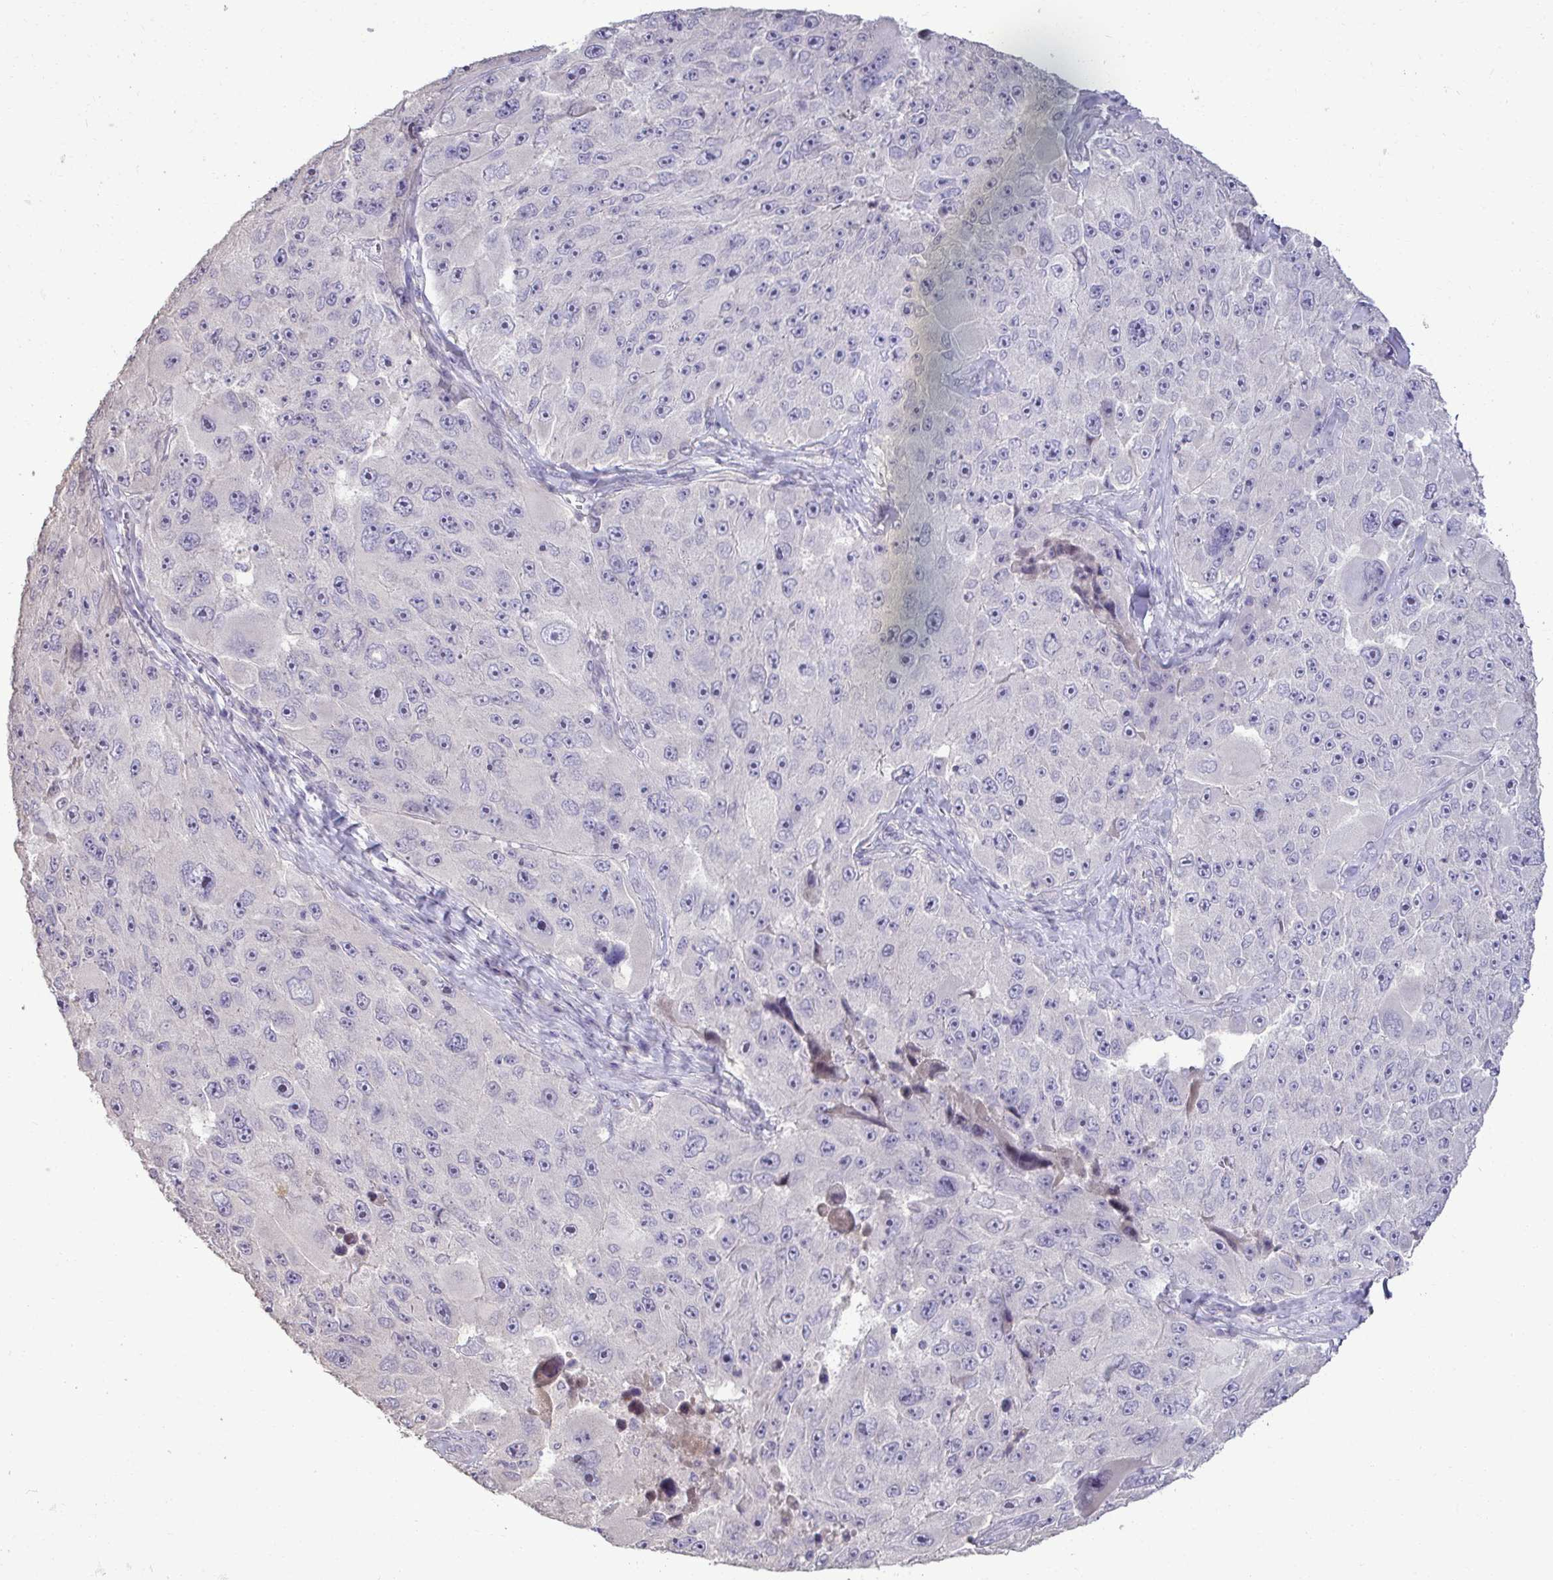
{"staining": {"intensity": "negative", "quantity": "none", "location": "none"}, "tissue": "melanoma", "cell_type": "Tumor cells", "image_type": "cancer", "snomed": [{"axis": "morphology", "description": "Malignant melanoma, Metastatic site"}, {"axis": "topography", "description": "Lymph node"}], "caption": "Immunohistochemical staining of human melanoma reveals no significant expression in tumor cells.", "gene": "SLC30A3", "patient": {"sex": "male", "age": 62}}